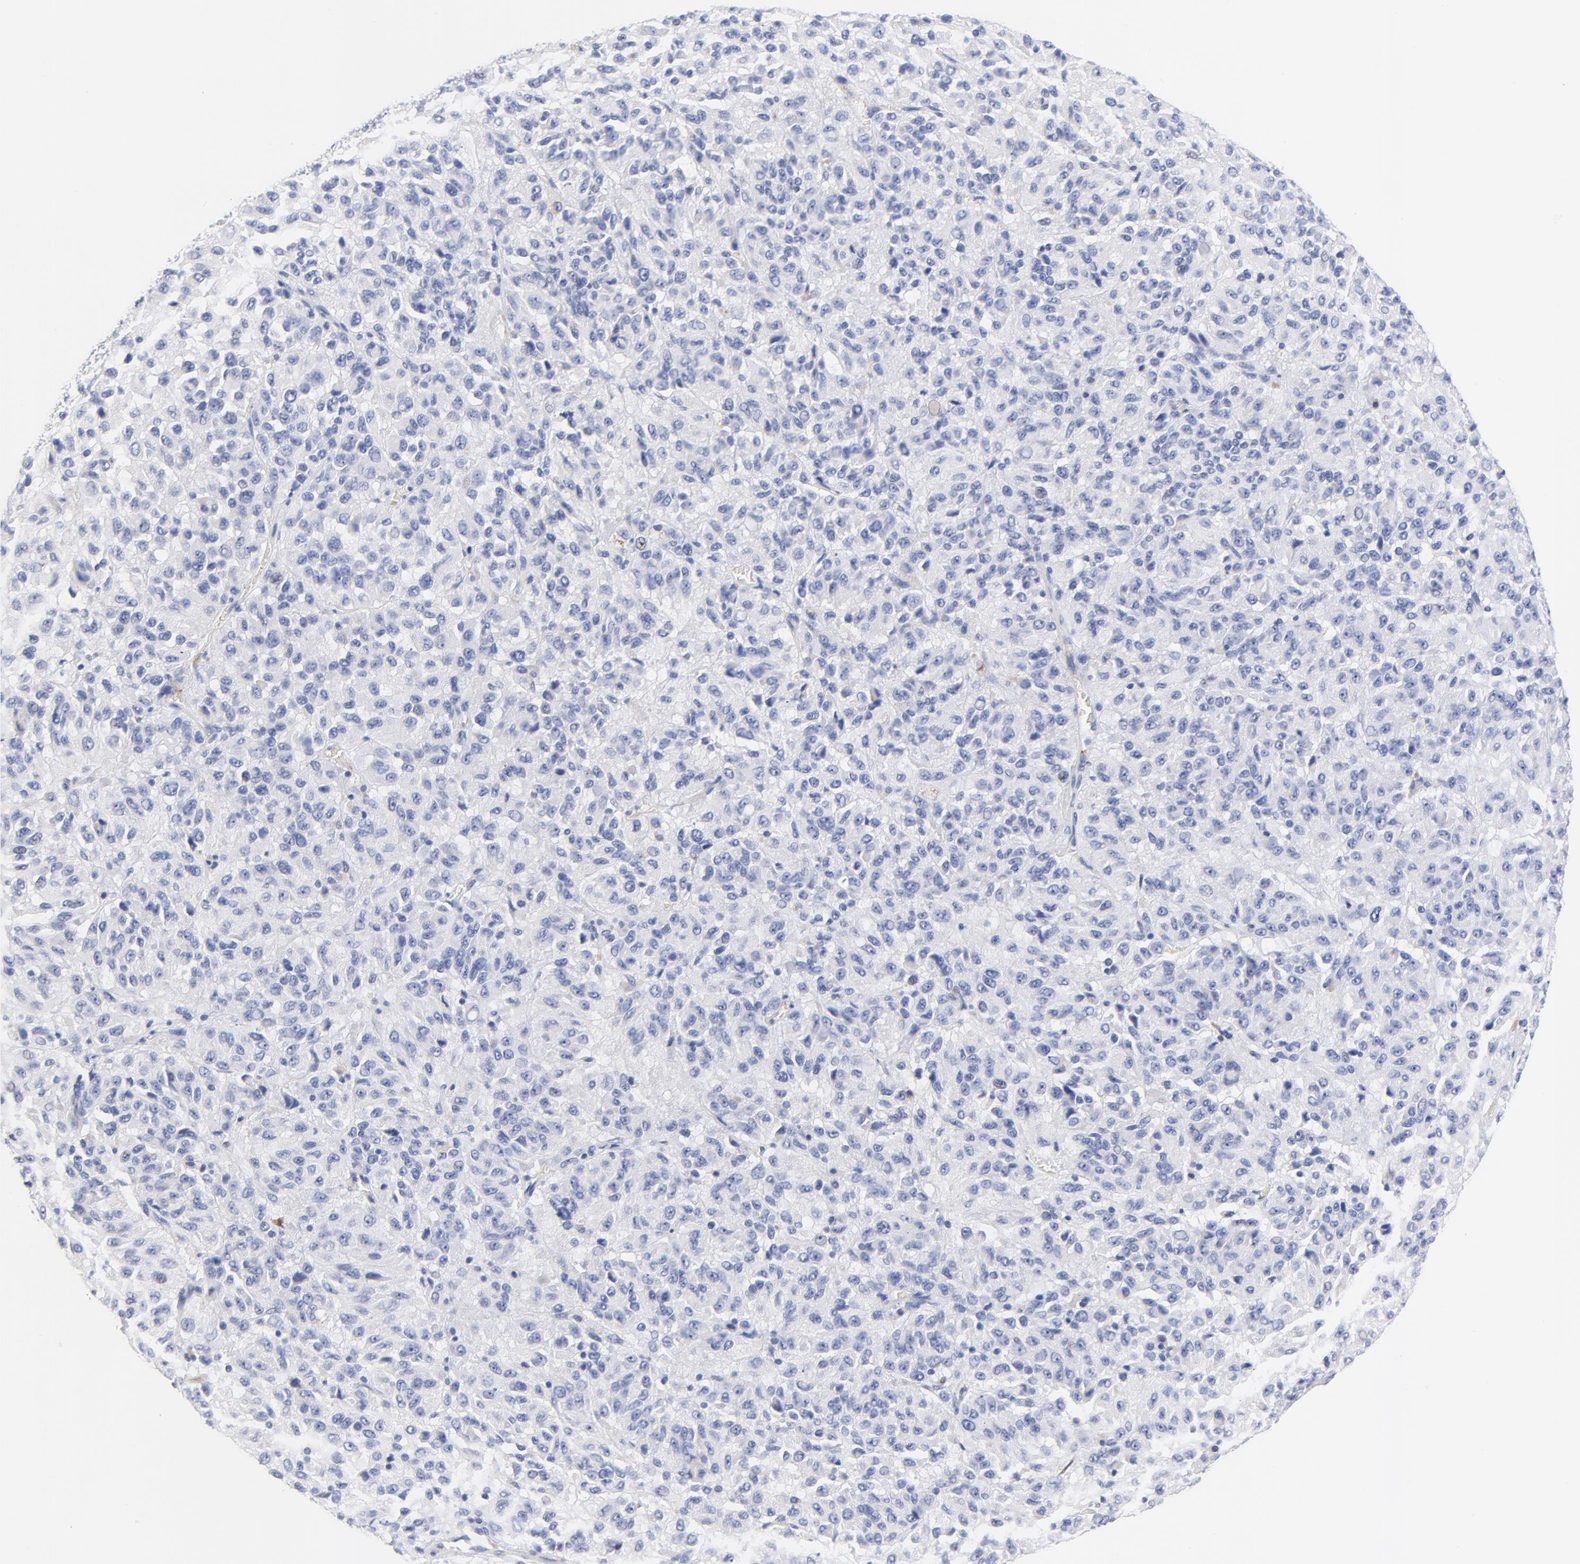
{"staining": {"intensity": "negative", "quantity": "none", "location": "none"}, "tissue": "melanoma", "cell_type": "Tumor cells", "image_type": "cancer", "snomed": [{"axis": "morphology", "description": "Malignant melanoma, Metastatic site"}, {"axis": "topography", "description": "Lung"}], "caption": "Immunohistochemistry (IHC) photomicrograph of malignant melanoma (metastatic site) stained for a protein (brown), which shows no positivity in tumor cells. (DAB IHC, high magnification).", "gene": "FAM117B", "patient": {"sex": "male", "age": 64}}